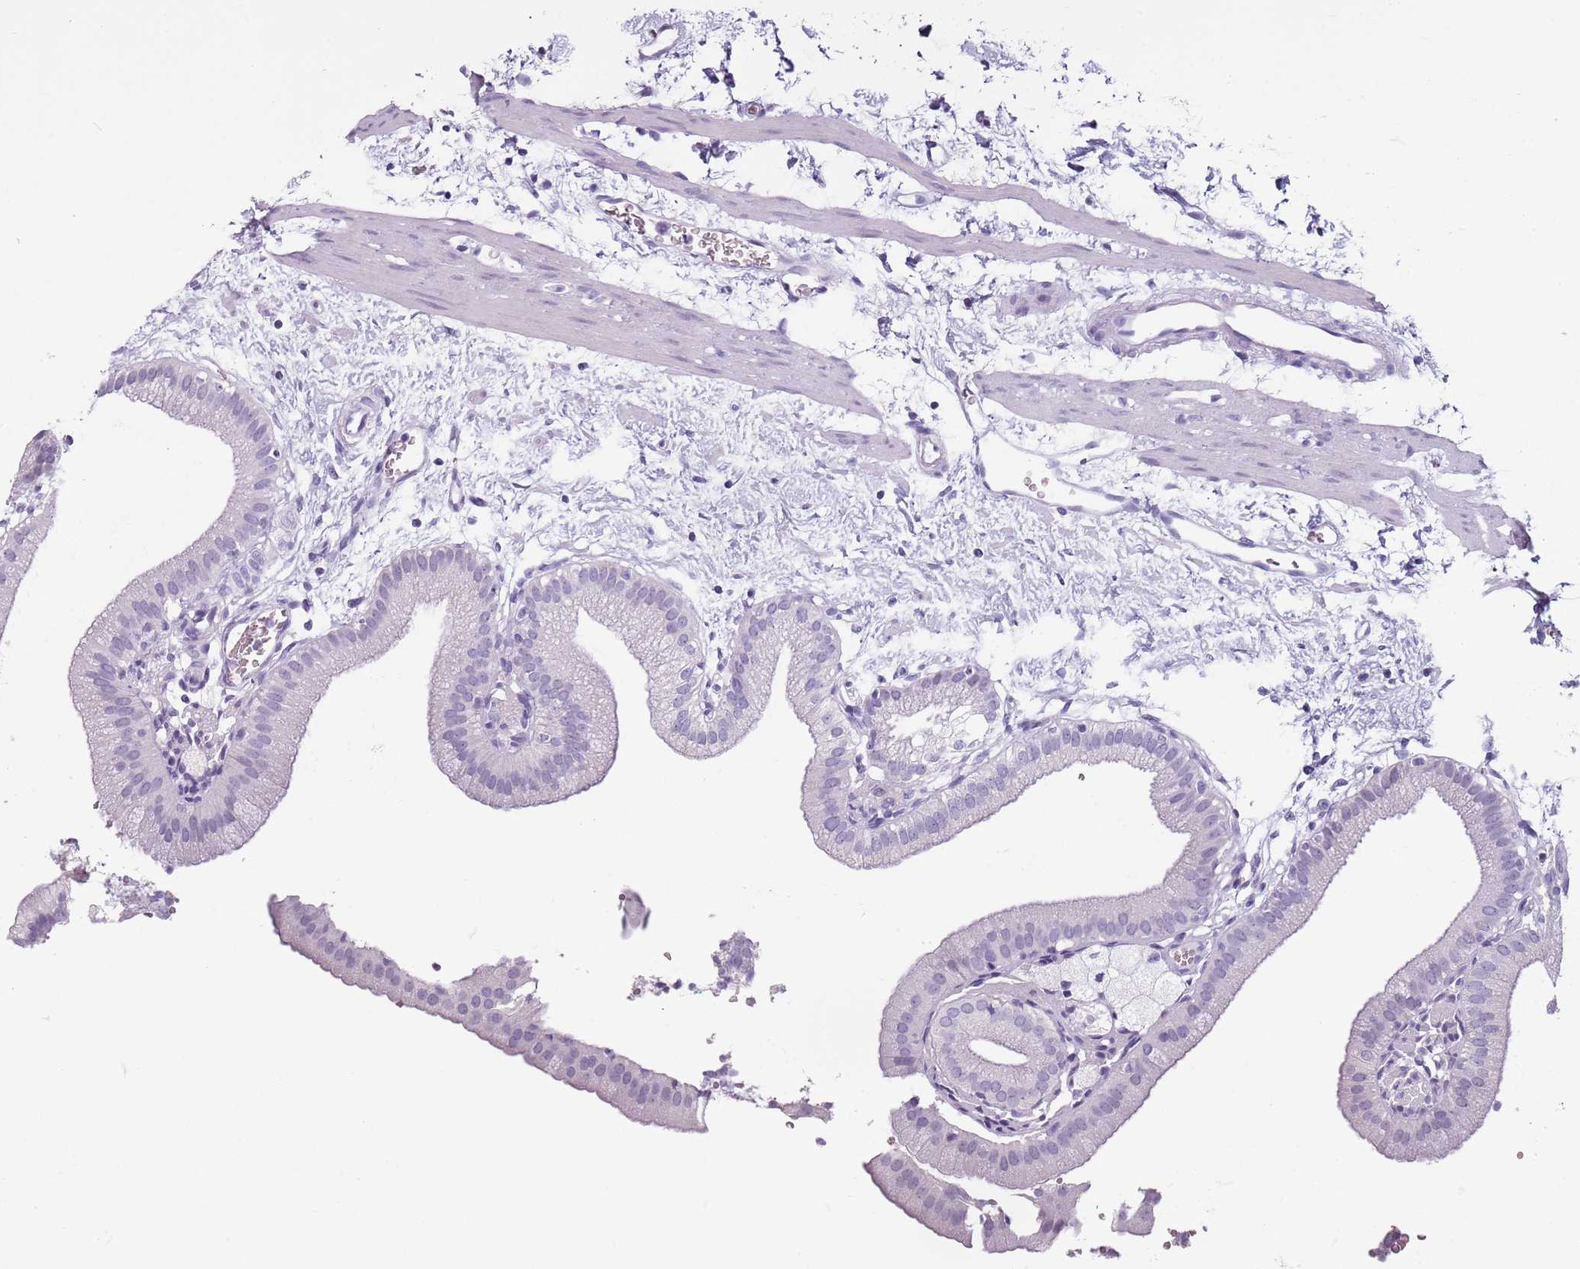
{"staining": {"intensity": "negative", "quantity": "none", "location": "none"}, "tissue": "gallbladder", "cell_type": "Glandular cells", "image_type": "normal", "snomed": [{"axis": "morphology", "description": "Normal tissue, NOS"}, {"axis": "topography", "description": "Gallbladder"}], "caption": "The micrograph exhibits no staining of glandular cells in normal gallbladder. (Brightfield microscopy of DAB (3,3'-diaminobenzidine) immunohistochemistry at high magnification).", "gene": "SPESP1", "patient": {"sex": "male", "age": 55}}